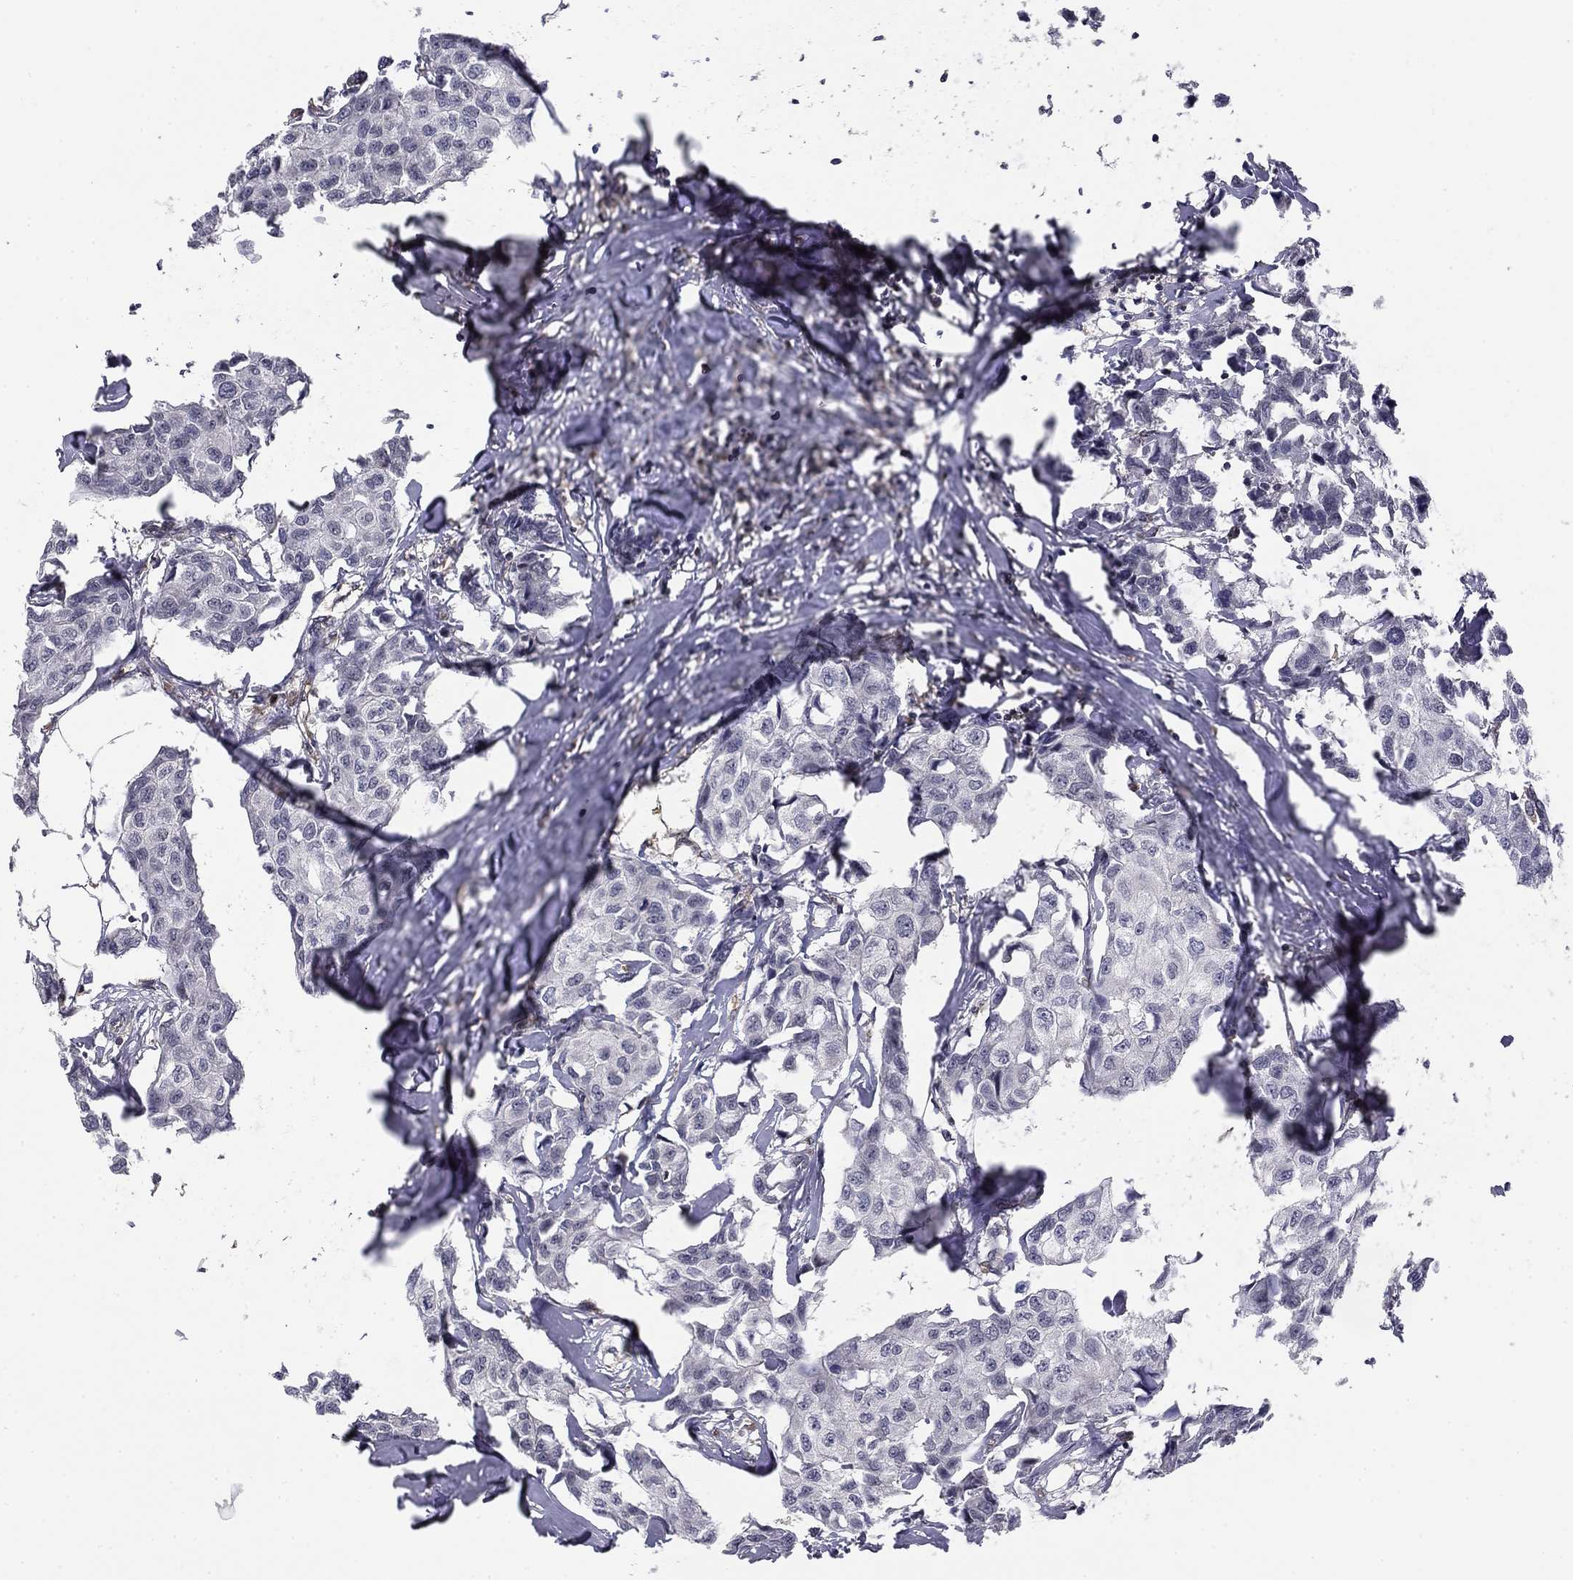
{"staining": {"intensity": "negative", "quantity": "none", "location": "none"}, "tissue": "breast cancer", "cell_type": "Tumor cells", "image_type": "cancer", "snomed": [{"axis": "morphology", "description": "Duct carcinoma"}, {"axis": "topography", "description": "Breast"}], "caption": "Breast infiltrating ductal carcinoma was stained to show a protein in brown. There is no significant positivity in tumor cells. Brightfield microscopy of immunohistochemistry (IHC) stained with DAB (3,3'-diaminobenzidine) (brown) and hematoxylin (blue), captured at high magnification.", "gene": "PLCB2", "patient": {"sex": "female", "age": 80}}